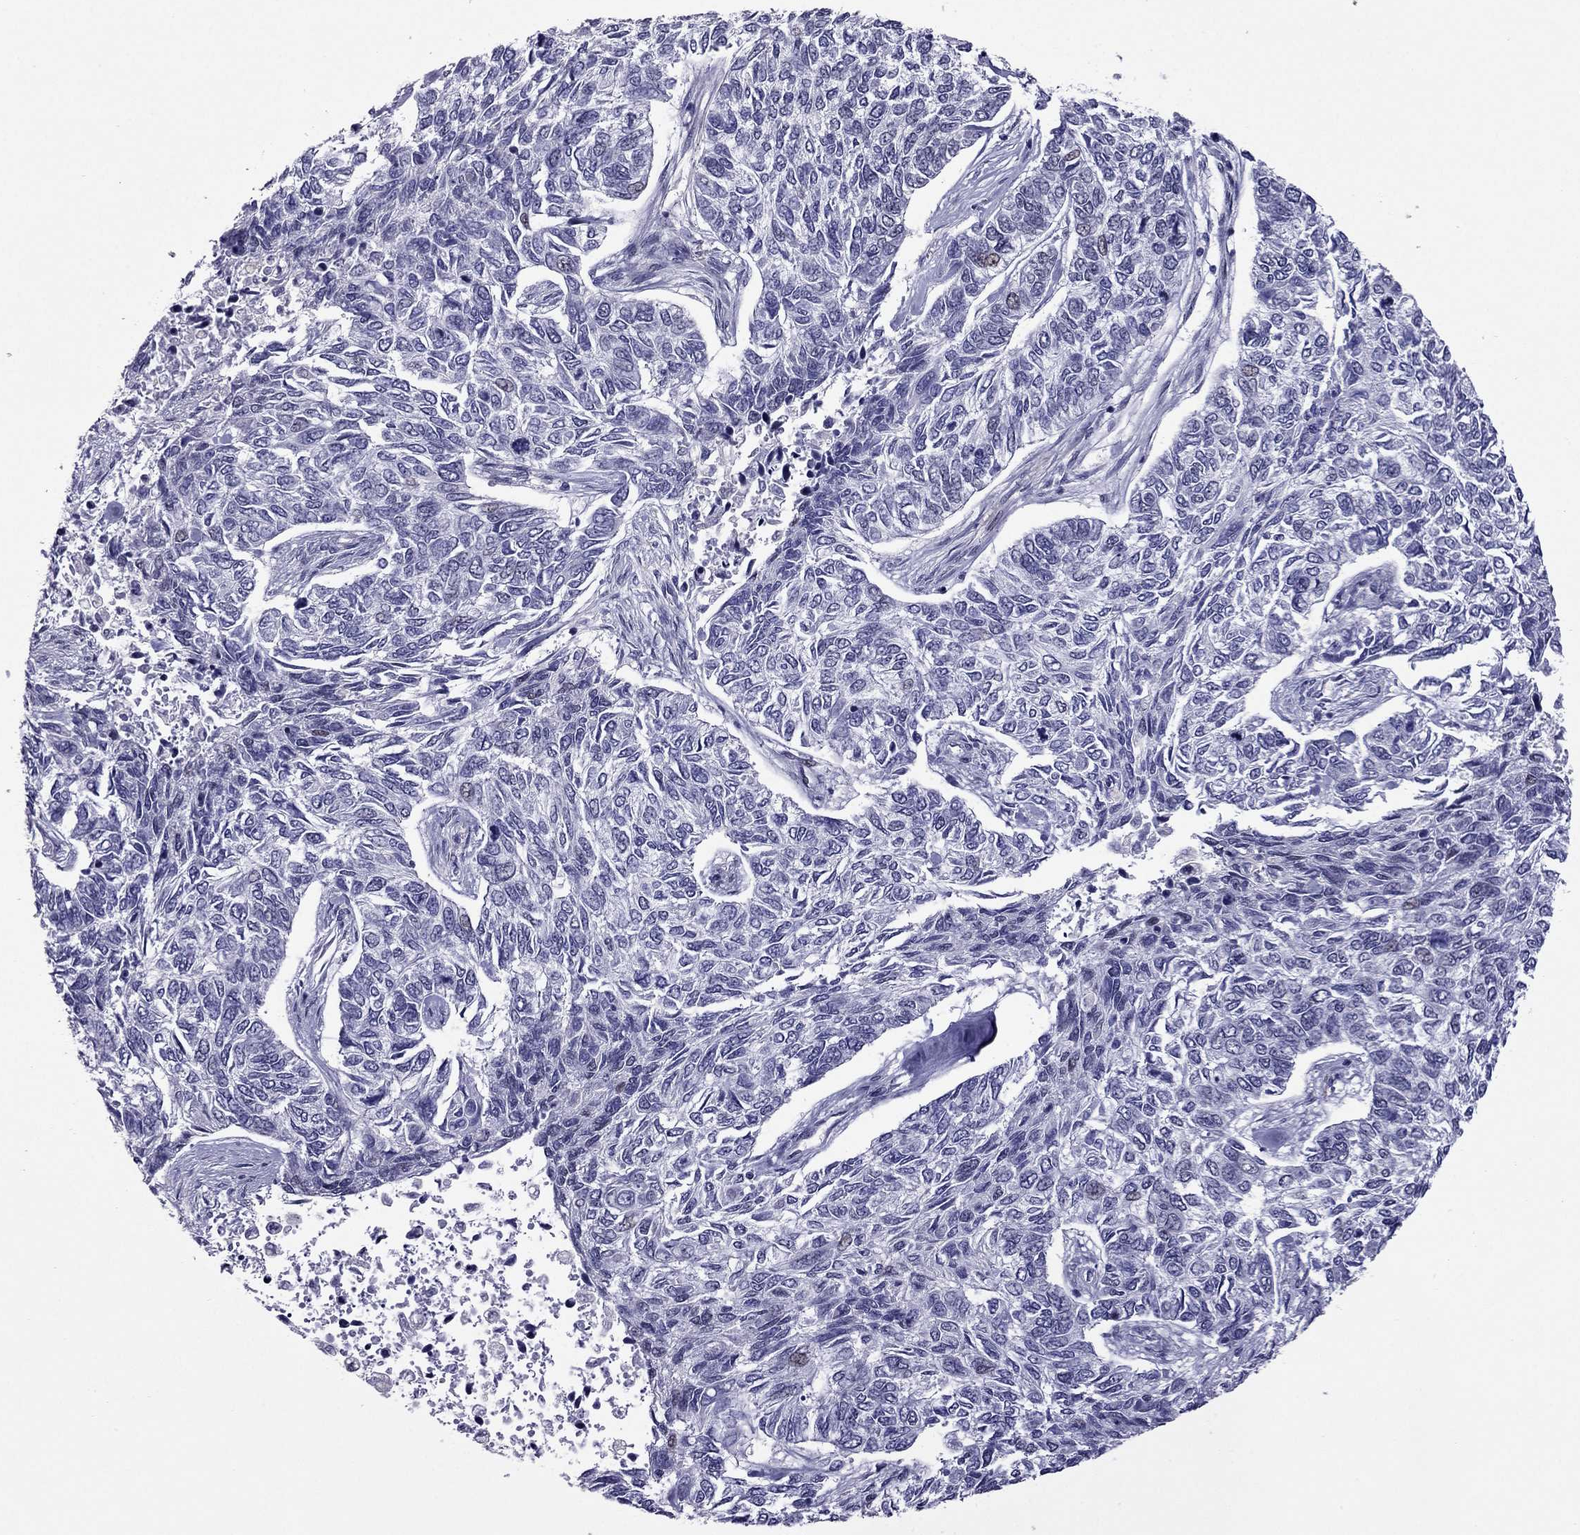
{"staining": {"intensity": "negative", "quantity": "none", "location": "none"}, "tissue": "skin cancer", "cell_type": "Tumor cells", "image_type": "cancer", "snomed": [{"axis": "morphology", "description": "Basal cell carcinoma"}, {"axis": "topography", "description": "Skin"}], "caption": "Human skin cancer (basal cell carcinoma) stained for a protein using IHC demonstrates no expression in tumor cells.", "gene": "MYLK3", "patient": {"sex": "female", "age": 65}}